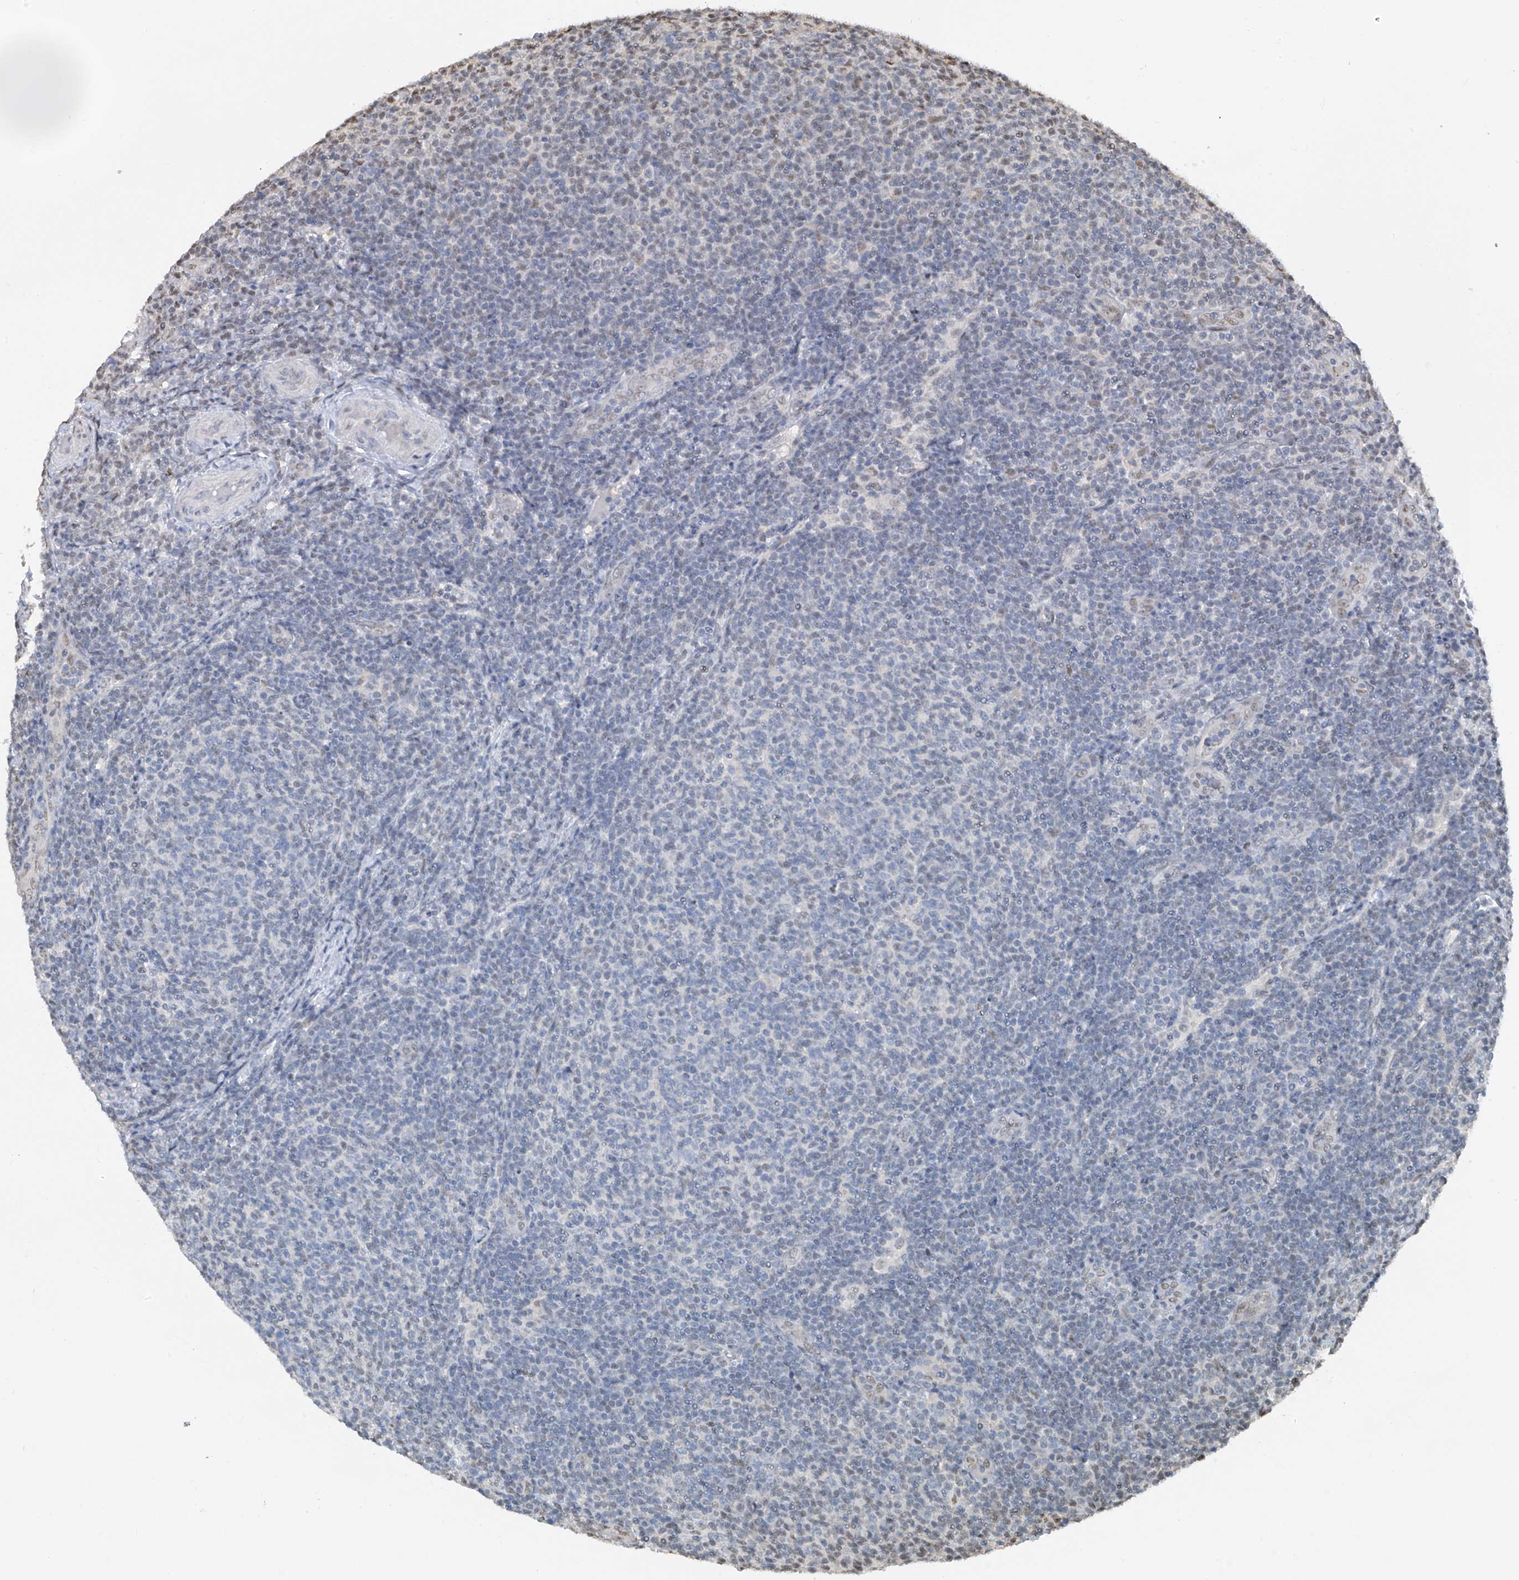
{"staining": {"intensity": "negative", "quantity": "none", "location": "none"}, "tissue": "lymphoma", "cell_type": "Tumor cells", "image_type": "cancer", "snomed": [{"axis": "morphology", "description": "Malignant lymphoma, non-Hodgkin's type, Low grade"}, {"axis": "topography", "description": "Lymph node"}], "caption": "Tumor cells show no significant protein expression in lymphoma.", "gene": "PMM1", "patient": {"sex": "male", "age": 66}}